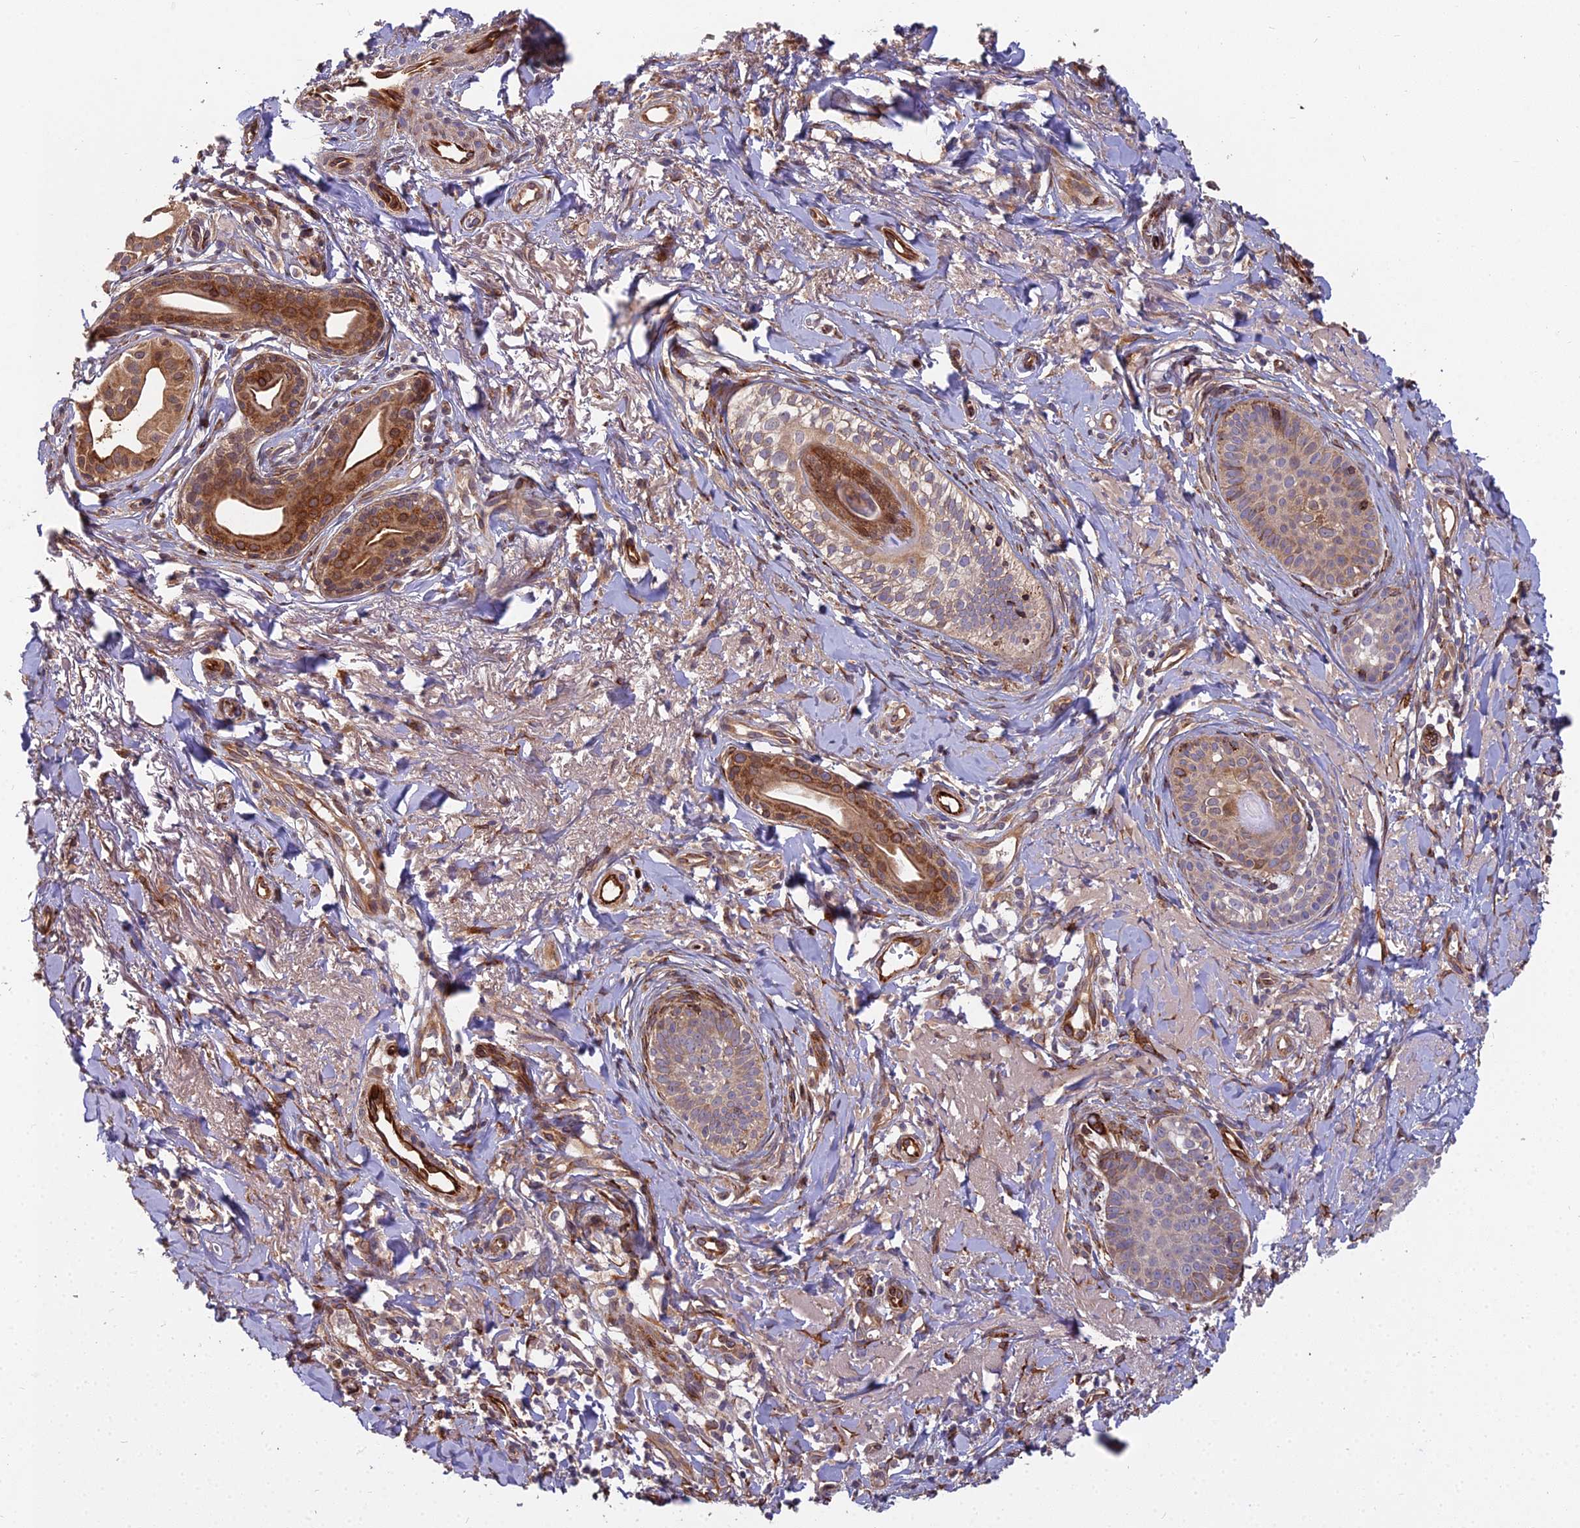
{"staining": {"intensity": "moderate", "quantity": ">75%", "location": "cytoplasmic/membranous"}, "tissue": "skin cancer", "cell_type": "Tumor cells", "image_type": "cancer", "snomed": [{"axis": "morphology", "description": "Basal cell carcinoma"}, {"axis": "topography", "description": "Skin"}], "caption": "Immunohistochemical staining of human skin cancer (basal cell carcinoma) exhibits medium levels of moderate cytoplasmic/membranous expression in about >75% of tumor cells.", "gene": "NDUFAF7", "patient": {"sex": "female", "age": 76}}